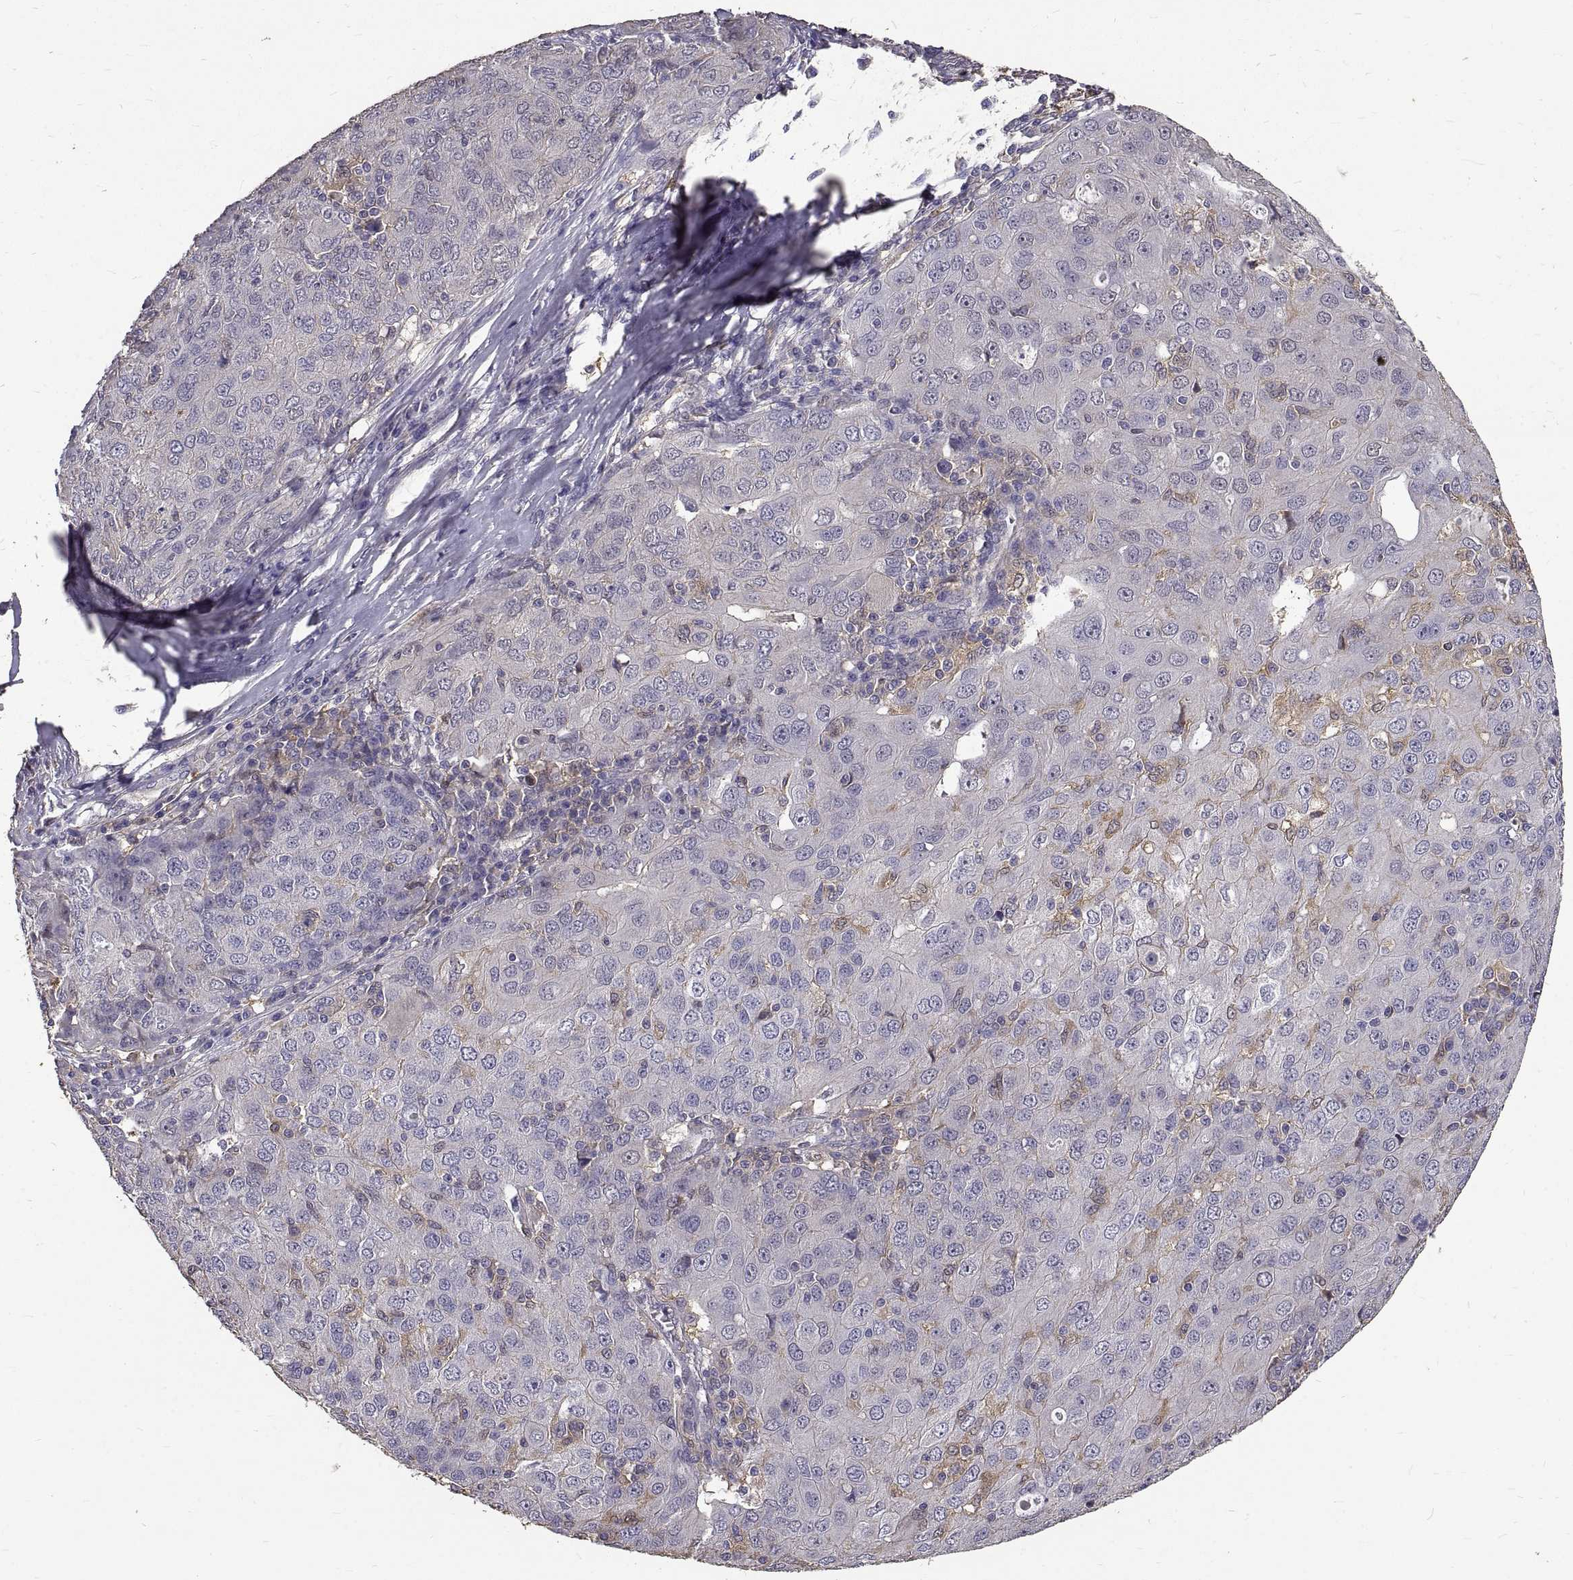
{"staining": {"intensity": "negative", "quantity": "none", "location": "none"}, "tissue": "ovarian cancer", "cell_type": "Tumor cells", "image_type": "cancer", "snomed": [{"axis": "morphology", "description": "Carcinoma, endometroid"}, {"axis": "topography", "description": "Ovary"}], "caption": "Immunohistochemistry image of ovarian endometroid carcinoma stained for a protein (brown), which demonstrates no expression in tumor cells.", "gene": "PEA15", "patient": {"sex": "female", "age": 50}}